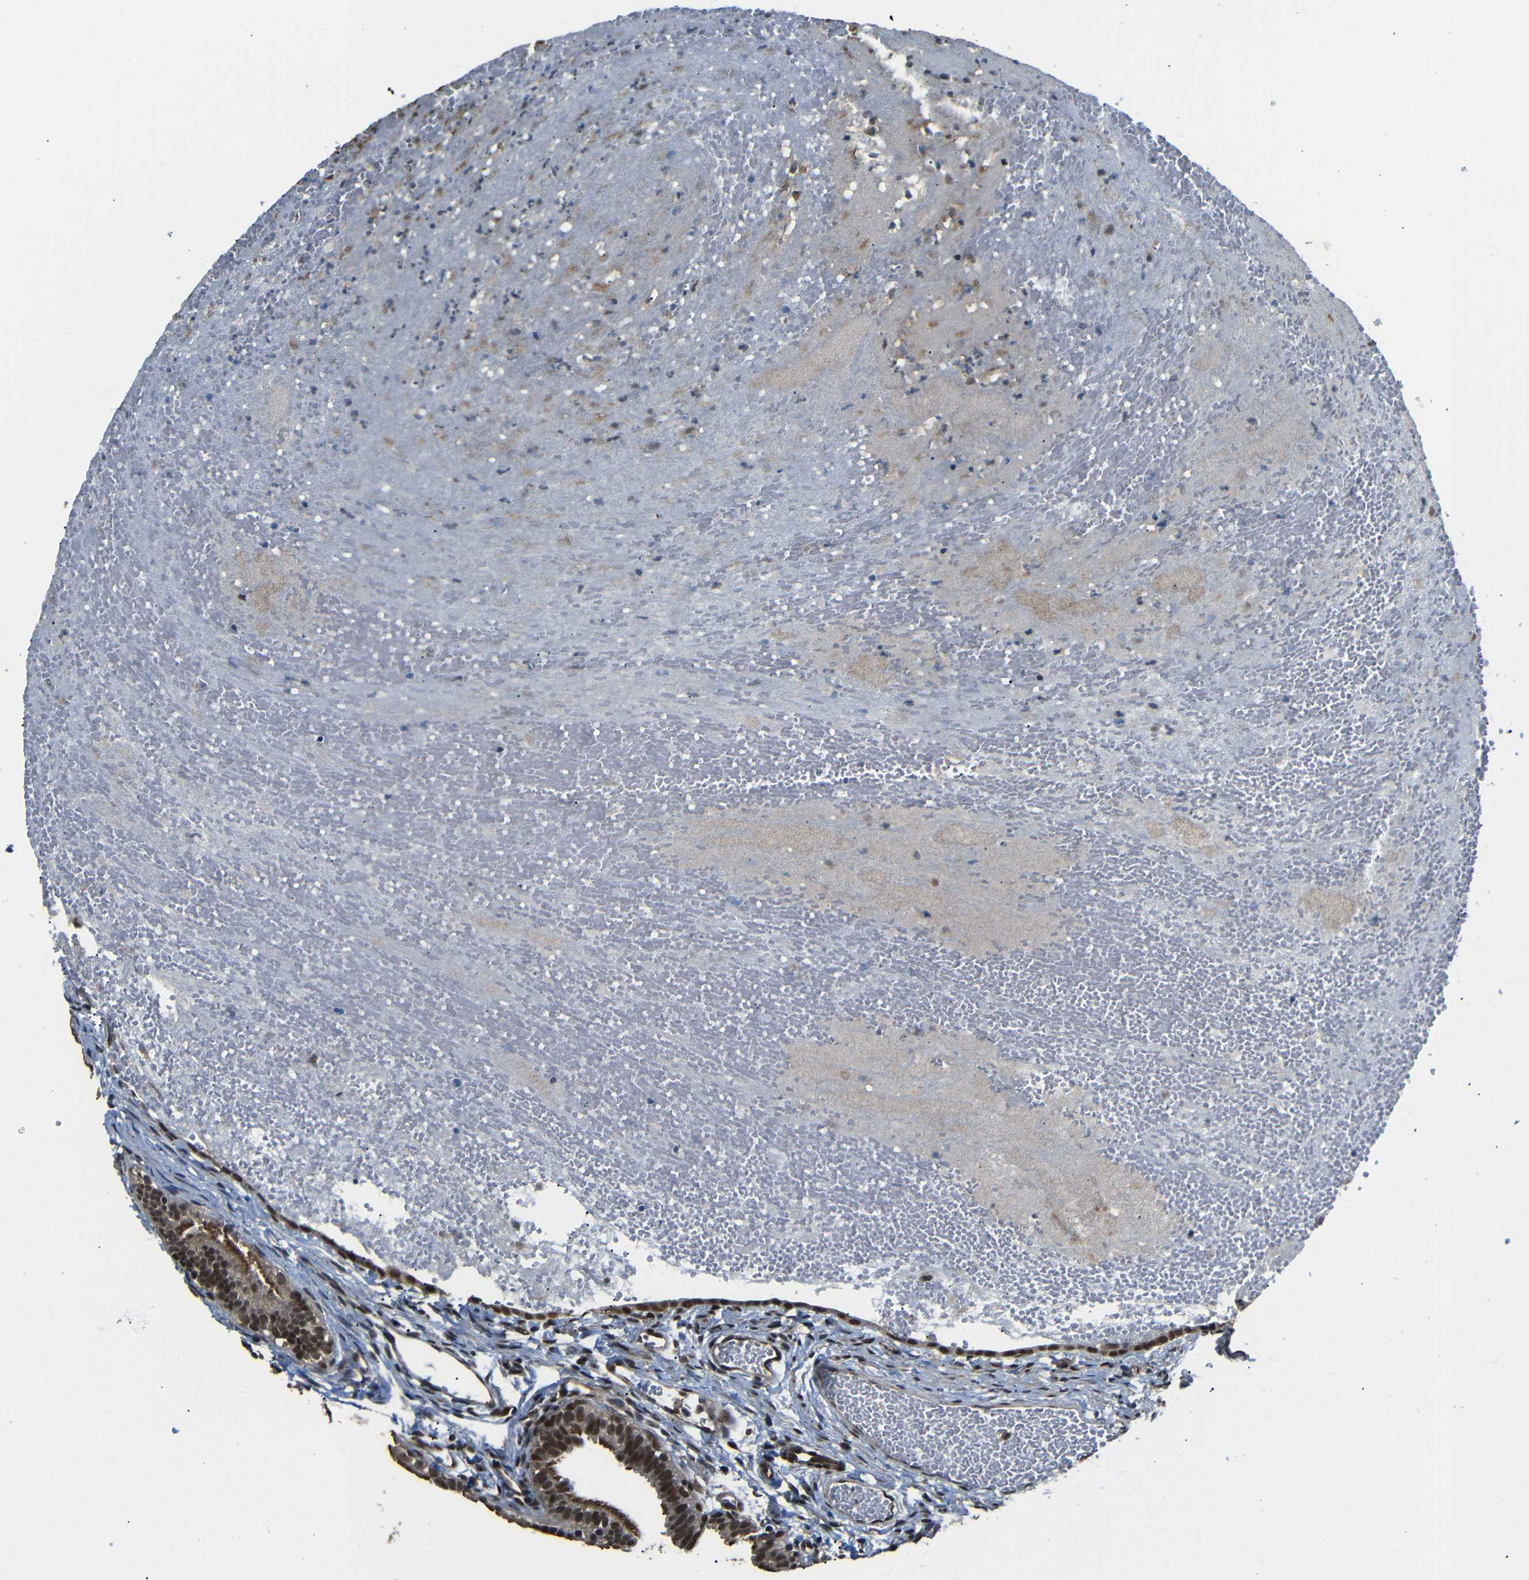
{"staining": {"intensity": "strong", "quantity": ">75%", "location": "cytoplasmic/membranous,nuclear"}, "tissue": "fallopian tube", "cell_type": "Glandular cells", "image_type": "normal", "snomed": [{"axis": "morphology", "description": "Normal tissue, NOS"}, {"axis": "topography", "description": "Fallopian tube"}, {"axis": "topography", "description": "Placenta"}], "caption": "Fallopian tube stained with IHC demonstrates strong cytoplasmic/membranous,nuclear staining in about >75% of glandular cells.", "gene": "TBX2", "patient": {"sex": "female", "age": 34}}